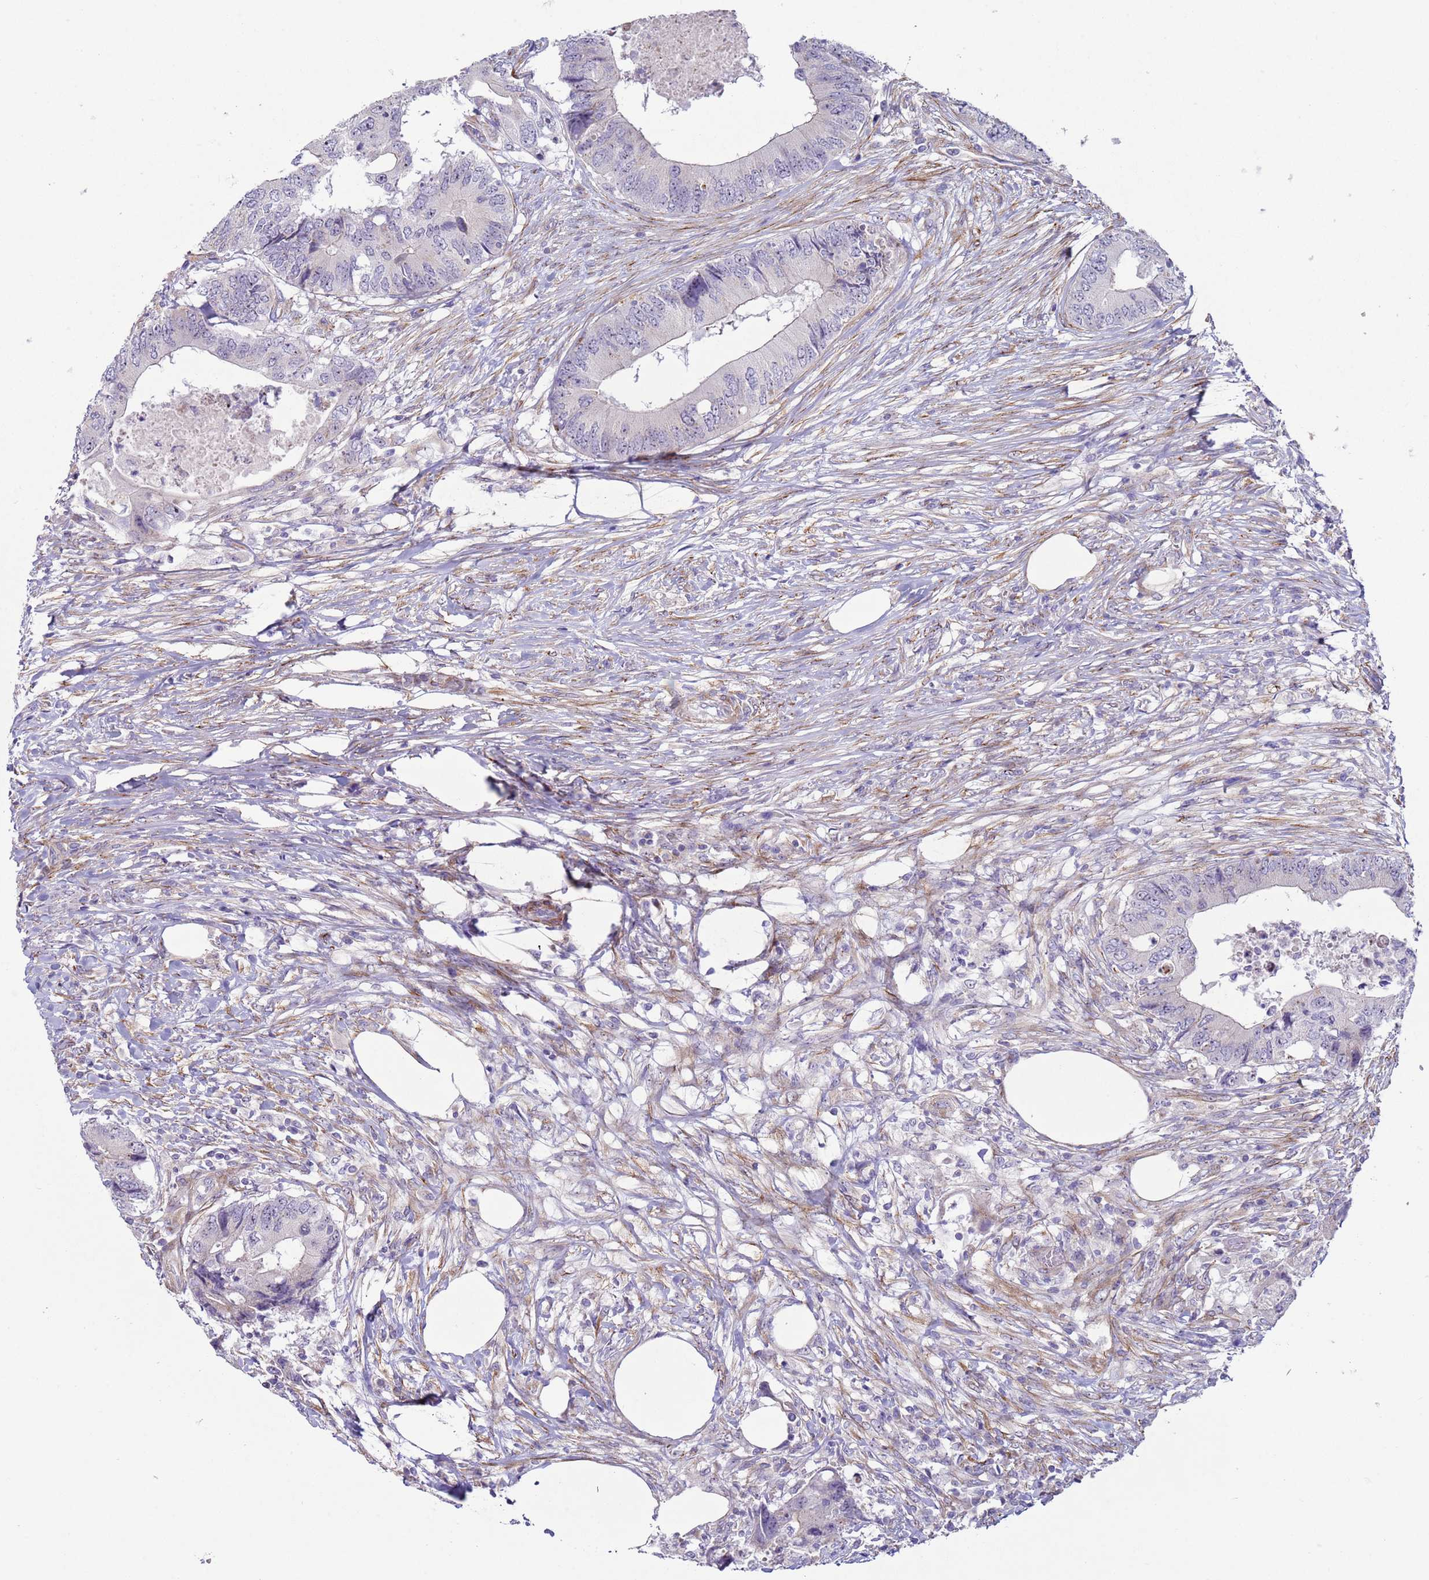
{"staining": {"intensity": "negative", "quantity": "none", "location": "none"}, "tissue": "colorectal cancer", "cell_type": "Tumor cells", "image_type": "cancer", "snomed": [{"axis": "morphology", "description": "Adenocarcinoma, NOS"}, {"axis": "topography", "description": "Colon"}], "caption": "Immunohistochemical staining of colorectal cancer exhibits no significant positivity in tumor cells.", "gene": "HEATR1", "patient": {"sex": "male", "age": 71}}